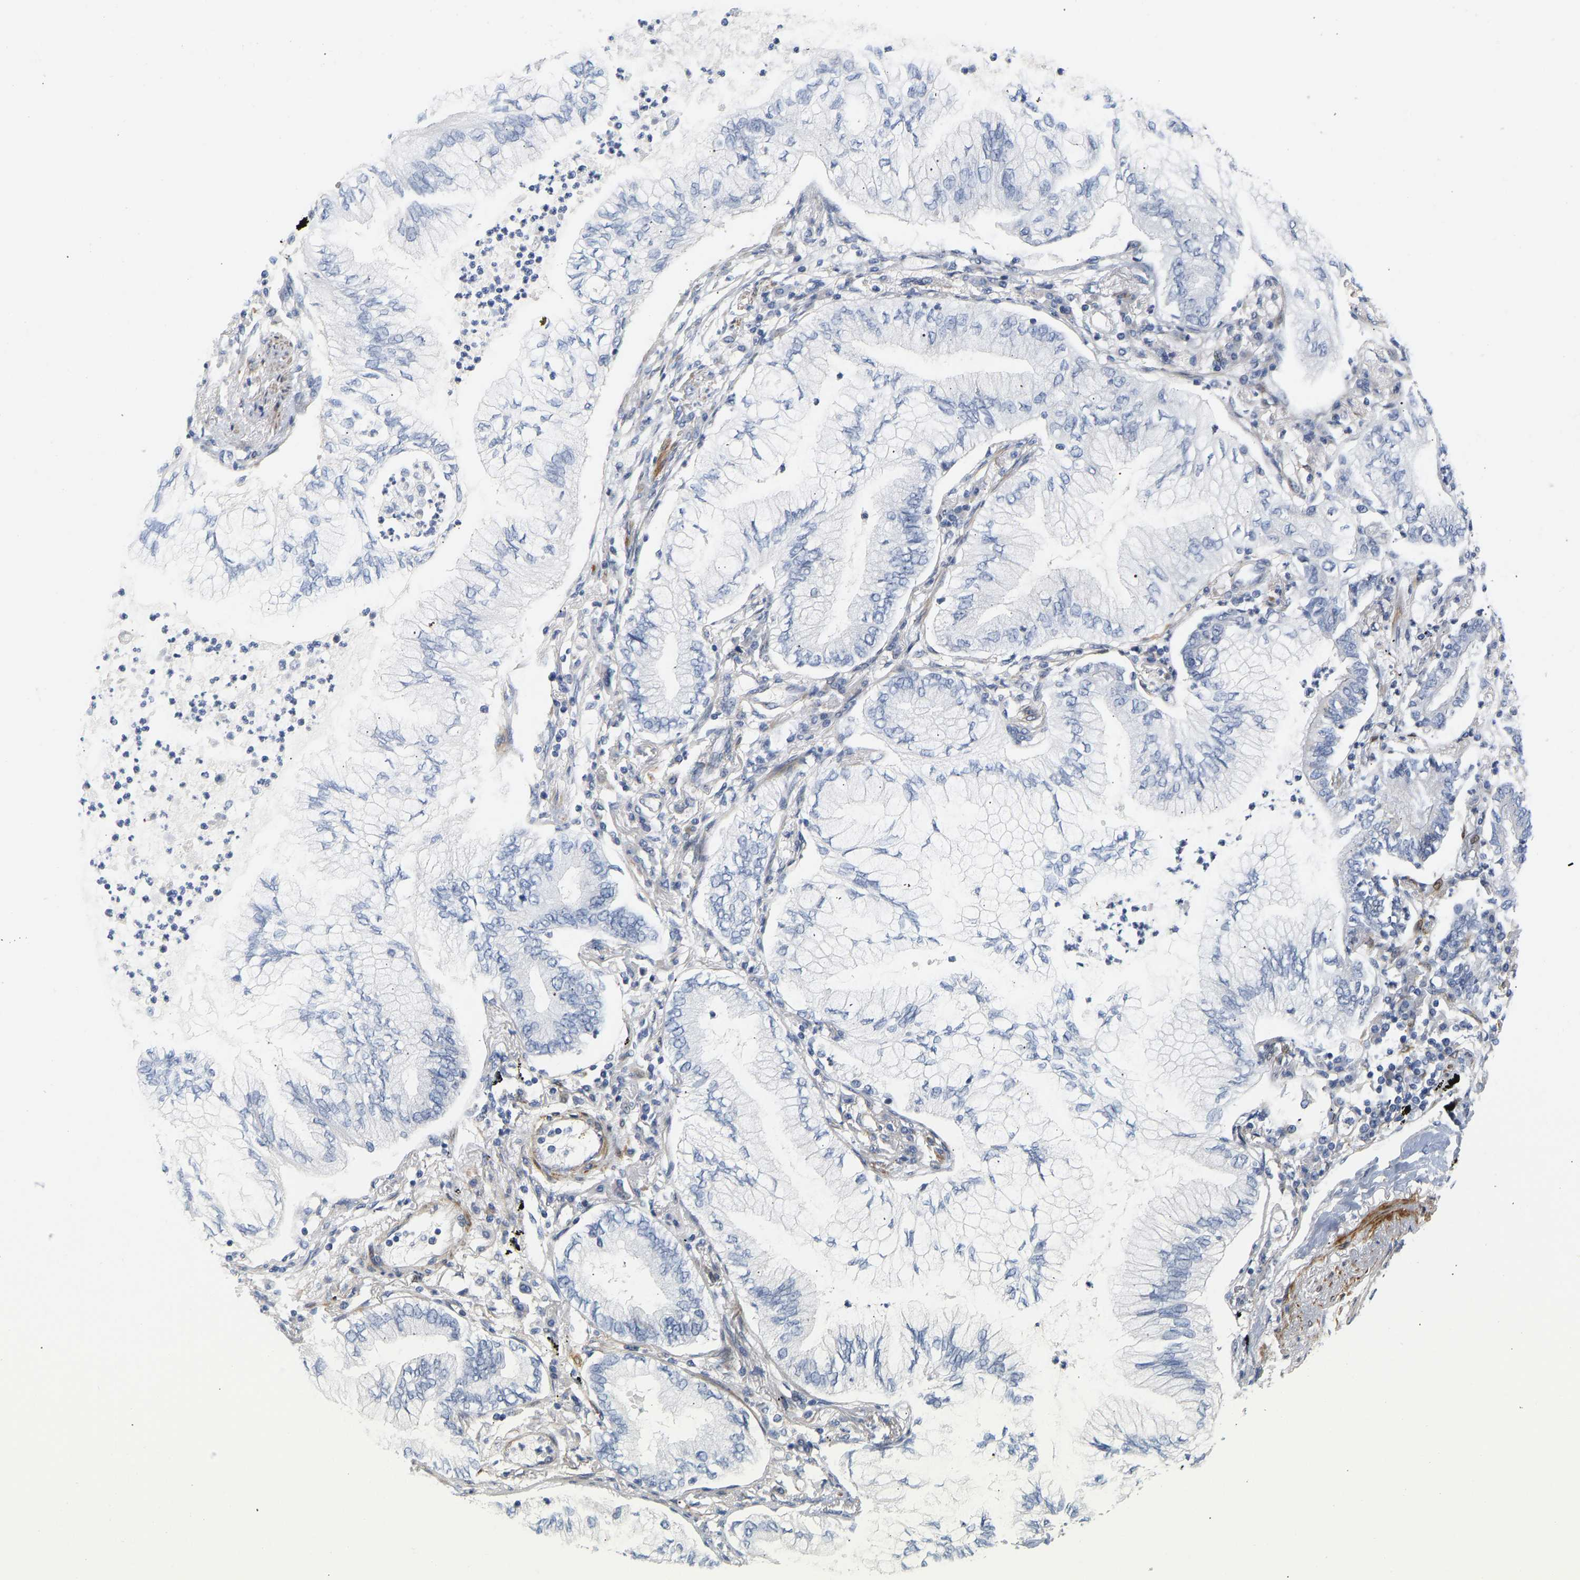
{"staining": {"intensity": "negative", "quantity": "none", "location": "none"}, "tissue": "lung cancer", "cell_type": "Tumor cells", "image_type": "cancer", "snomed": [{"axis": "morphology", "description": "Normal tissue, NOS"}, {"axis": "morphology", "description": "Adenocarcinoma, NOS"}, {"axis": "topography", "description": "Bronchus"}, {"axis": "topography", "description": "Lung"}], "caption": "Photomicrograph shows no significant protein positivity in tumor cells of adenocarcinoma (lung). Nuclei are stained in blue.", "gene": "SLC30A7", "patient": {"sex": "female", "age": 70}}